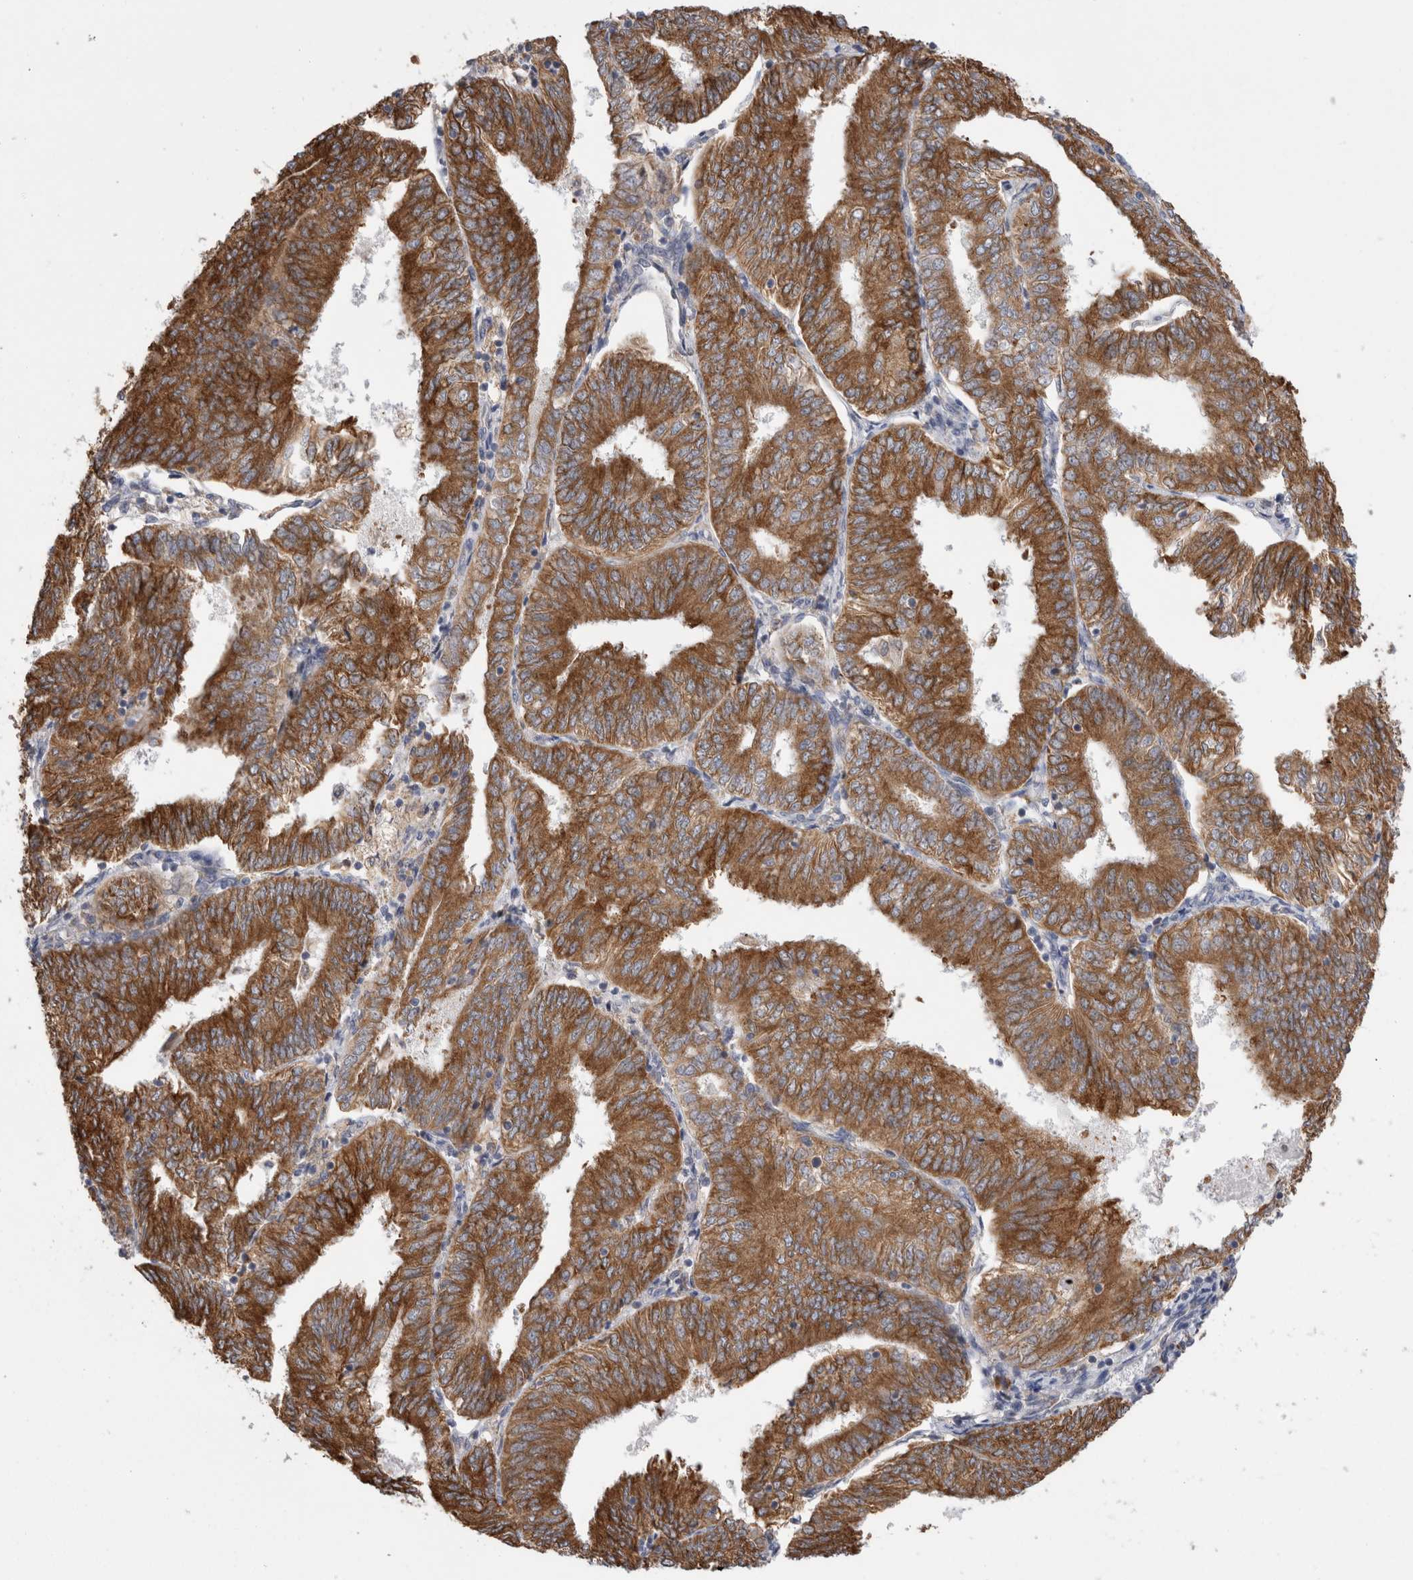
{"staining": {"intensity": "strong", "quantity": ">75%", "location": "cytoplasmic/membranous"}, "tissue": "endometrial cancer", "cell_type": "Tumor cells", "image_type": "cancer", "snomed": [{"axis": "morphology", "description": "Adenocarcinoma, NOS"}, {"axis": "topography", "description": "Endometrium"}], "caption": "A micrograph showing strong cytoplasmic/membranous positivity in about >75% of tumor cells in endometrial cancer (adenocarcinoma), as visualized by brown immunohistochemical staining.", "gene": "ZNF341", "patient": {"sex": "female", "age": 58}}